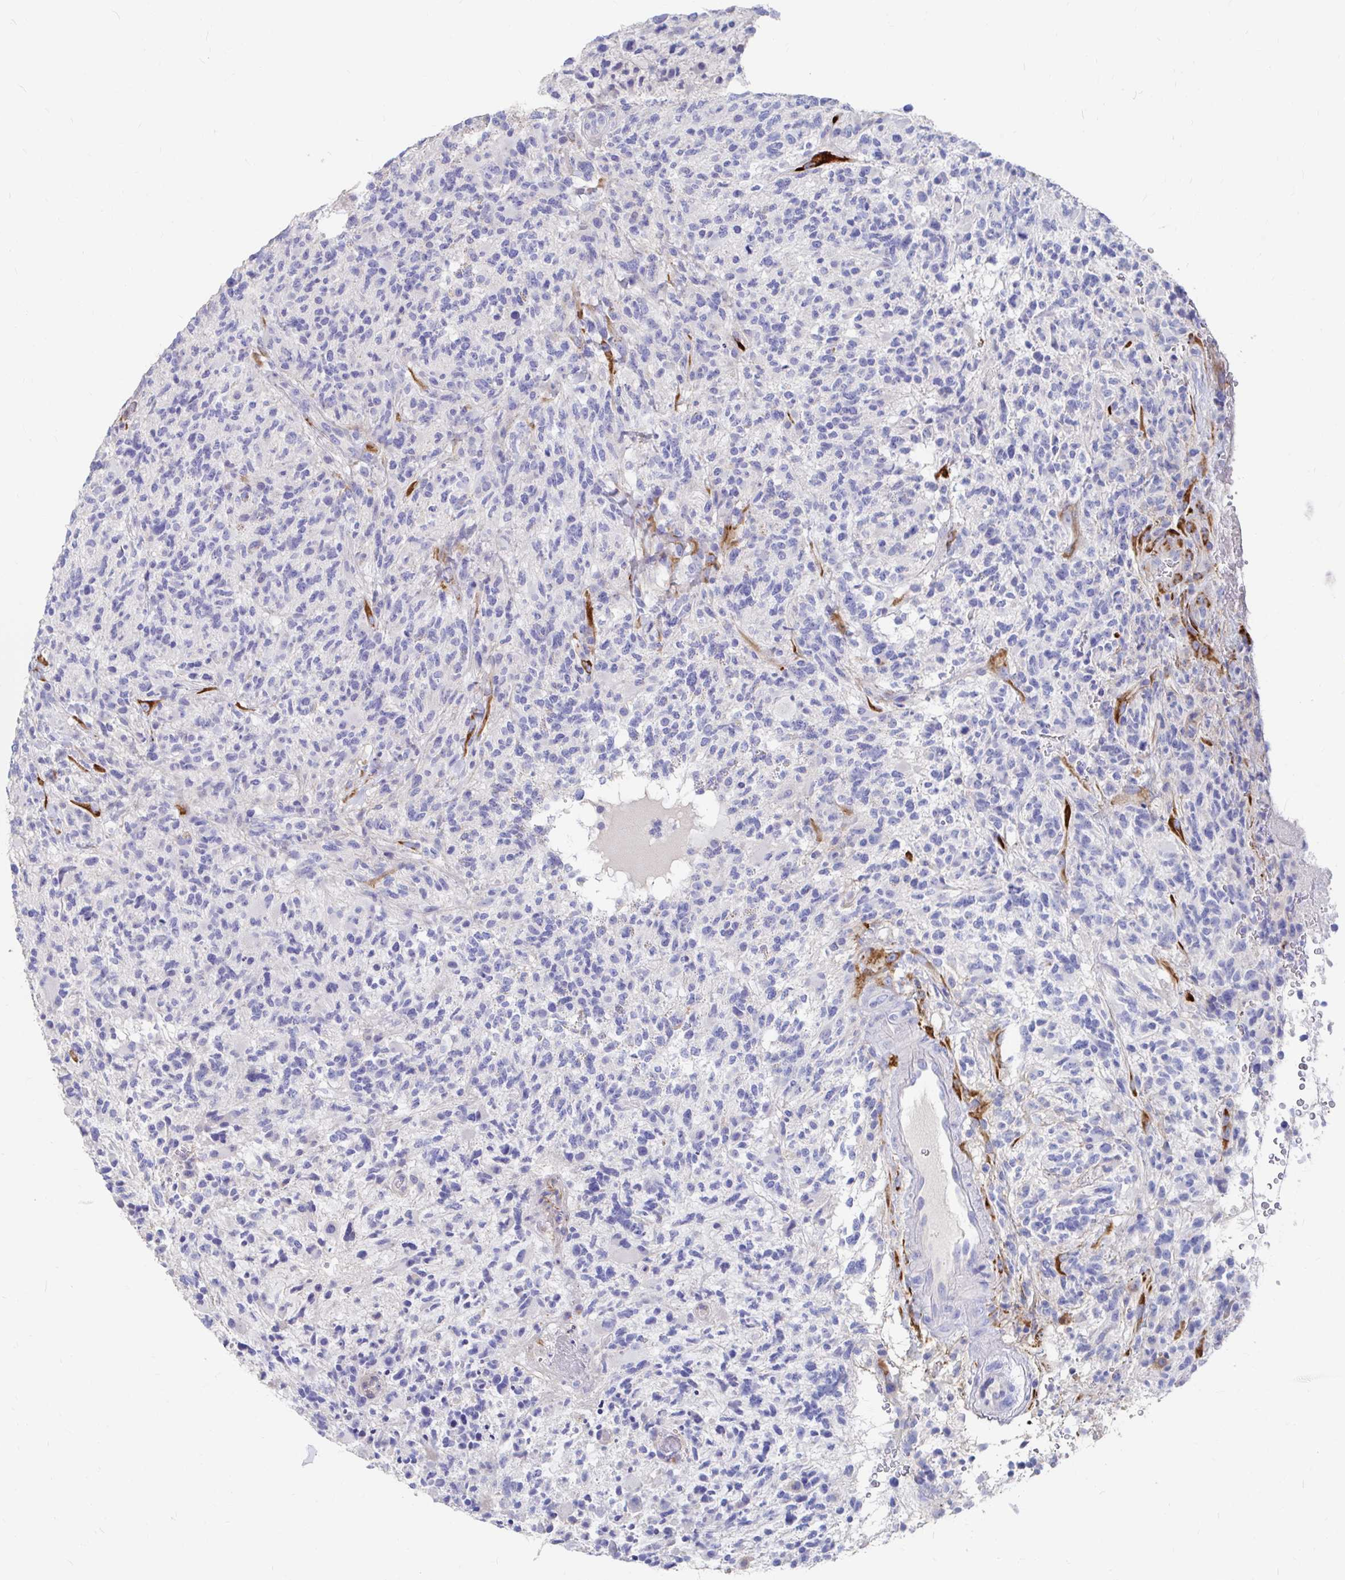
{"staining": {"intensity": "negative", "quantity": "none", "location": "none"}, "tissue": "glioma", "cell_type": "Tumor cells", "image_type": "cancer", "snomed": [{"axis": "morphology", "description": "Glioma, malignant, High grade"}, {"axis": "topography", "description": "Brain"}], "caption": "The IHC histopathology image has no significant staining in tumor cells of glioma tissue.", "gene": "LAMC3", "patient": {"sex": "female", "age": 71}}